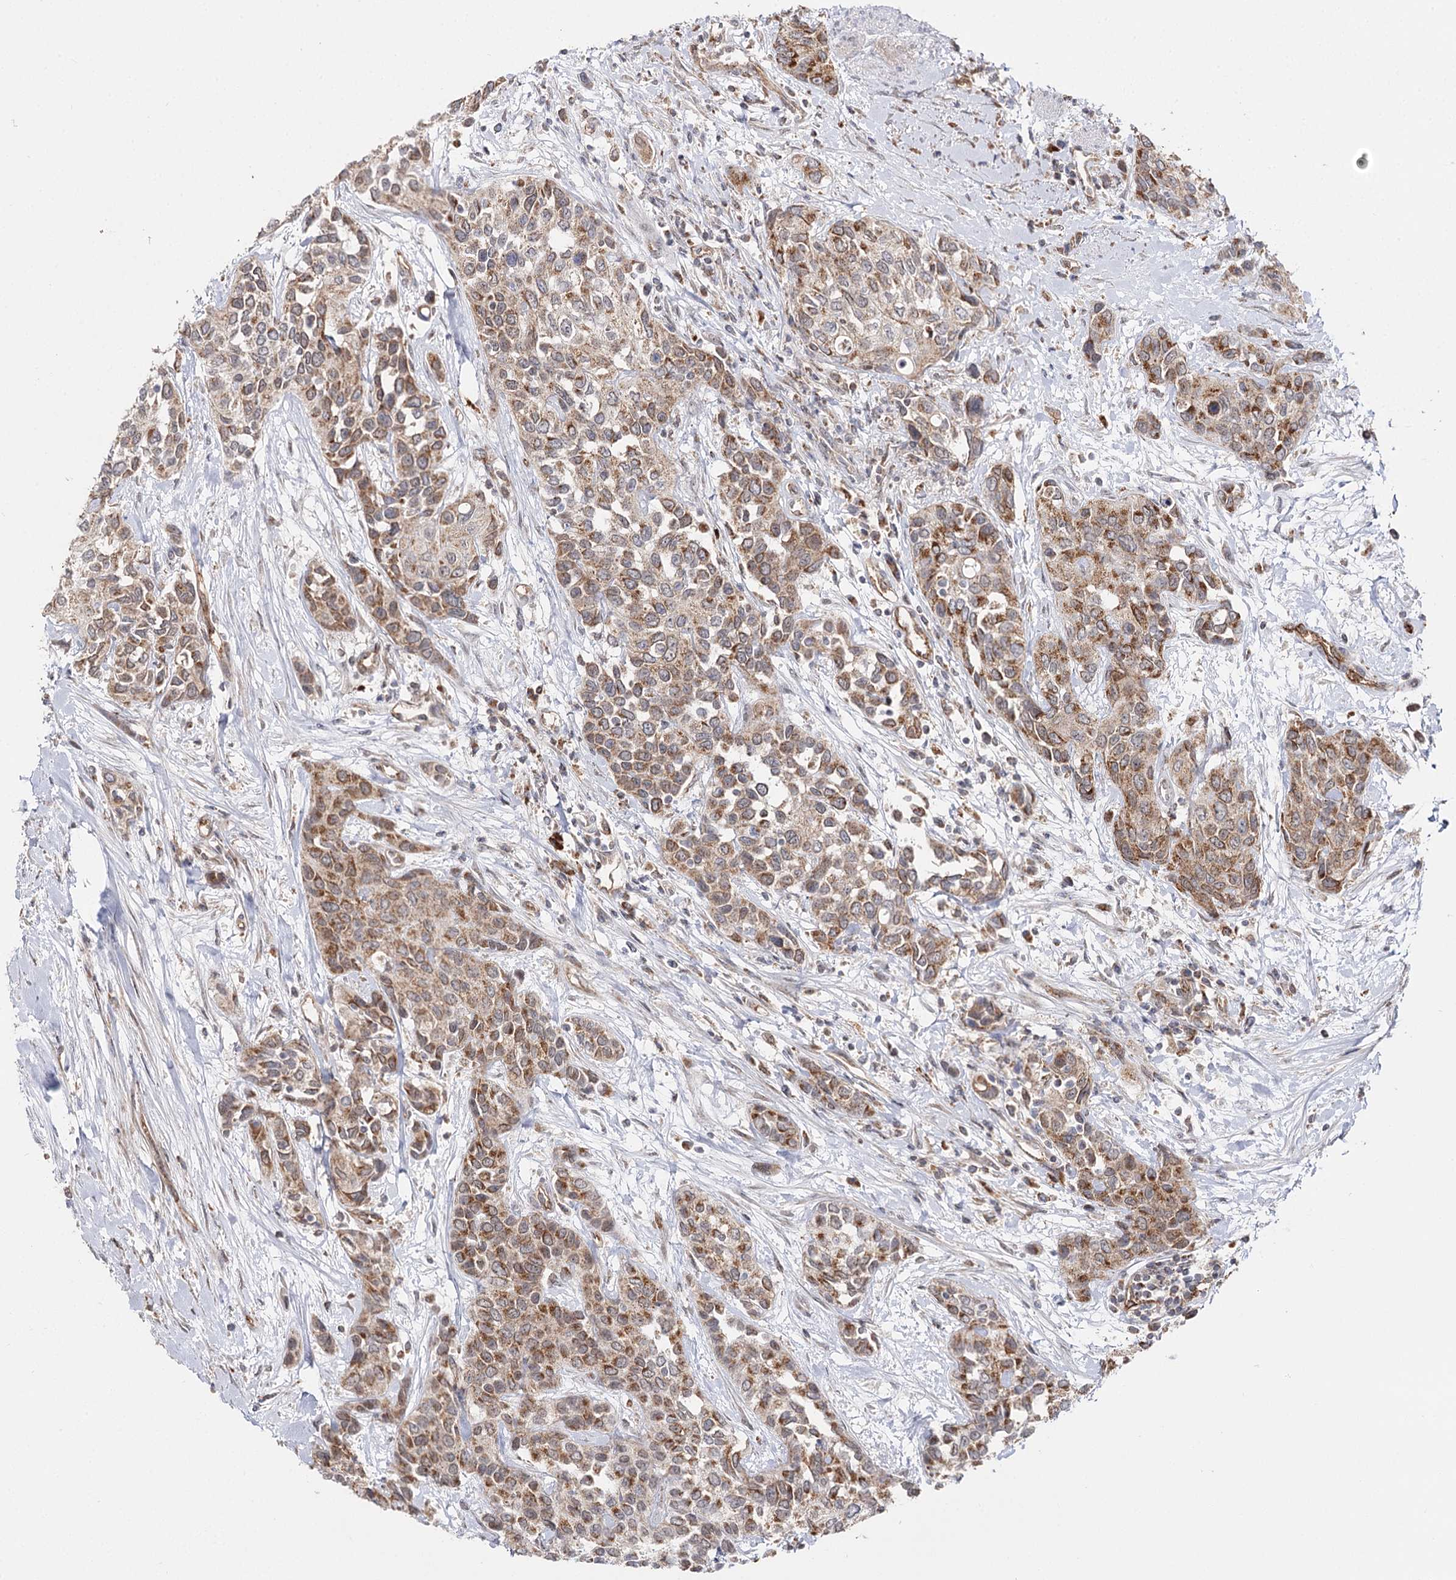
{"staining": {"intensity": "moderate", "quantity": ">75%", "location": "cytoplasmic/membranous"}, "tissue": "urothelial cancer", "cell_type": "Tumor cells", "image_type": "cancer", "snomed": [{"axis": "morphology", "description": "Normal tissue, NOS"}, {"axis": "morphology", "description": "Urothelial carcinoma, High grade"}, {"axis": "topography", "description": "Vascular tissue"}, {"axis": "topography", "description": "Urinary bladder"}], "caption": "Immunohistochemical staining of urothelial carcinoma (high-grade) exhibits medium levels of moderate cytoplasmic/membranous expression in approximately >75% of tumor cells.", "gene": "CBR4", "patient": {"sex": "female", "age": 56}}